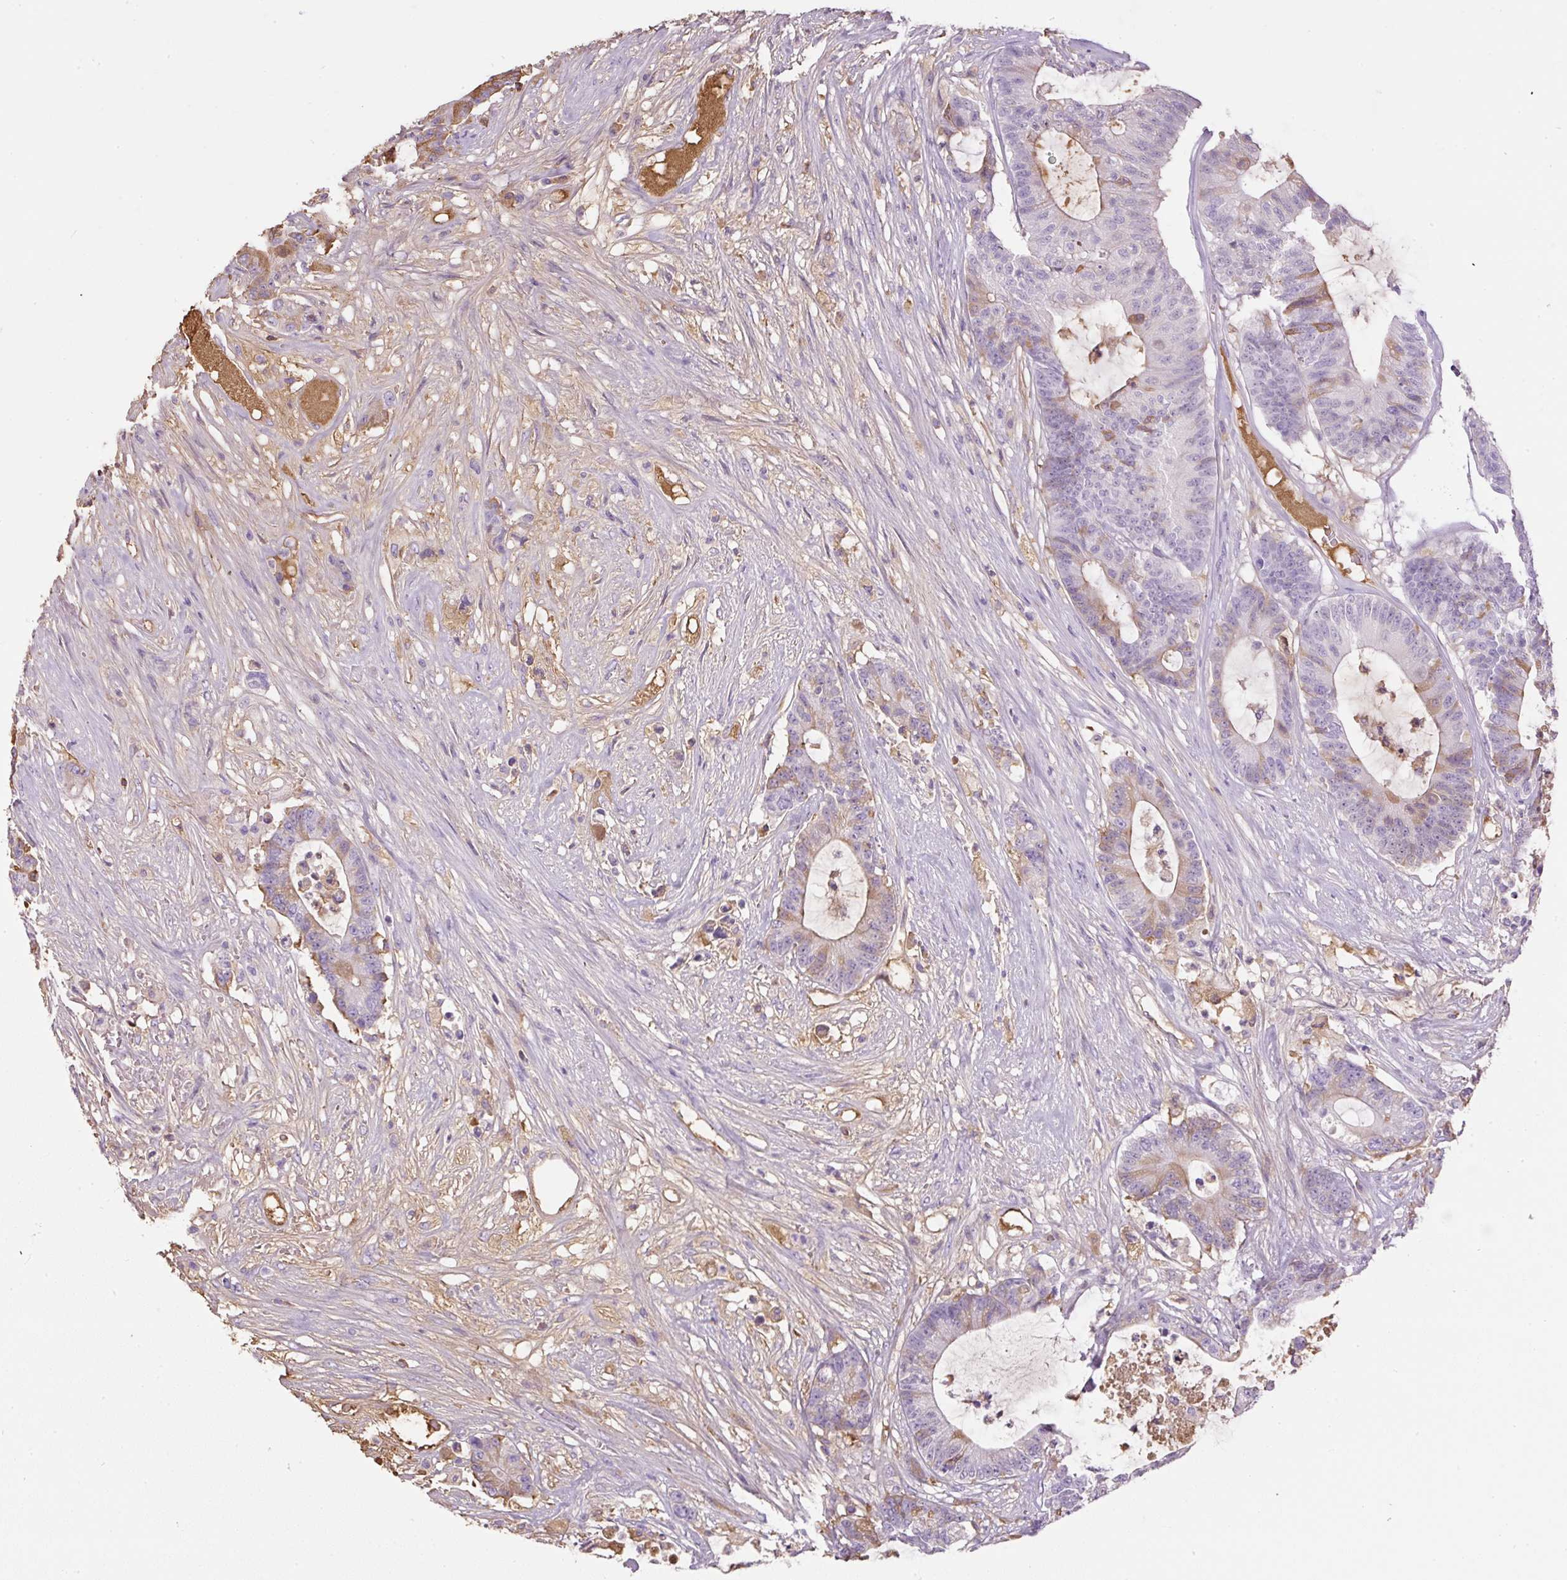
{"staining": {"intensity": "weak", "quantity": "<25%", "location": "cytoplasmic/membranous"}, "tissue": "colorectal cancer", "cell_type": "Tumor cells", "image_type": "cancer", "snomed": [{"axis": "morphology", "description": "Adenocarcinoma, NOS"}, {"axis": "topography", "description": "Colon"}], "caption": "Immunohistochemical staining of colorectal adenocarcinoma exhibits no significant staining in tumor cells.", "gene": "APOA1", "patient": {"sex": "female", "age": 84}}